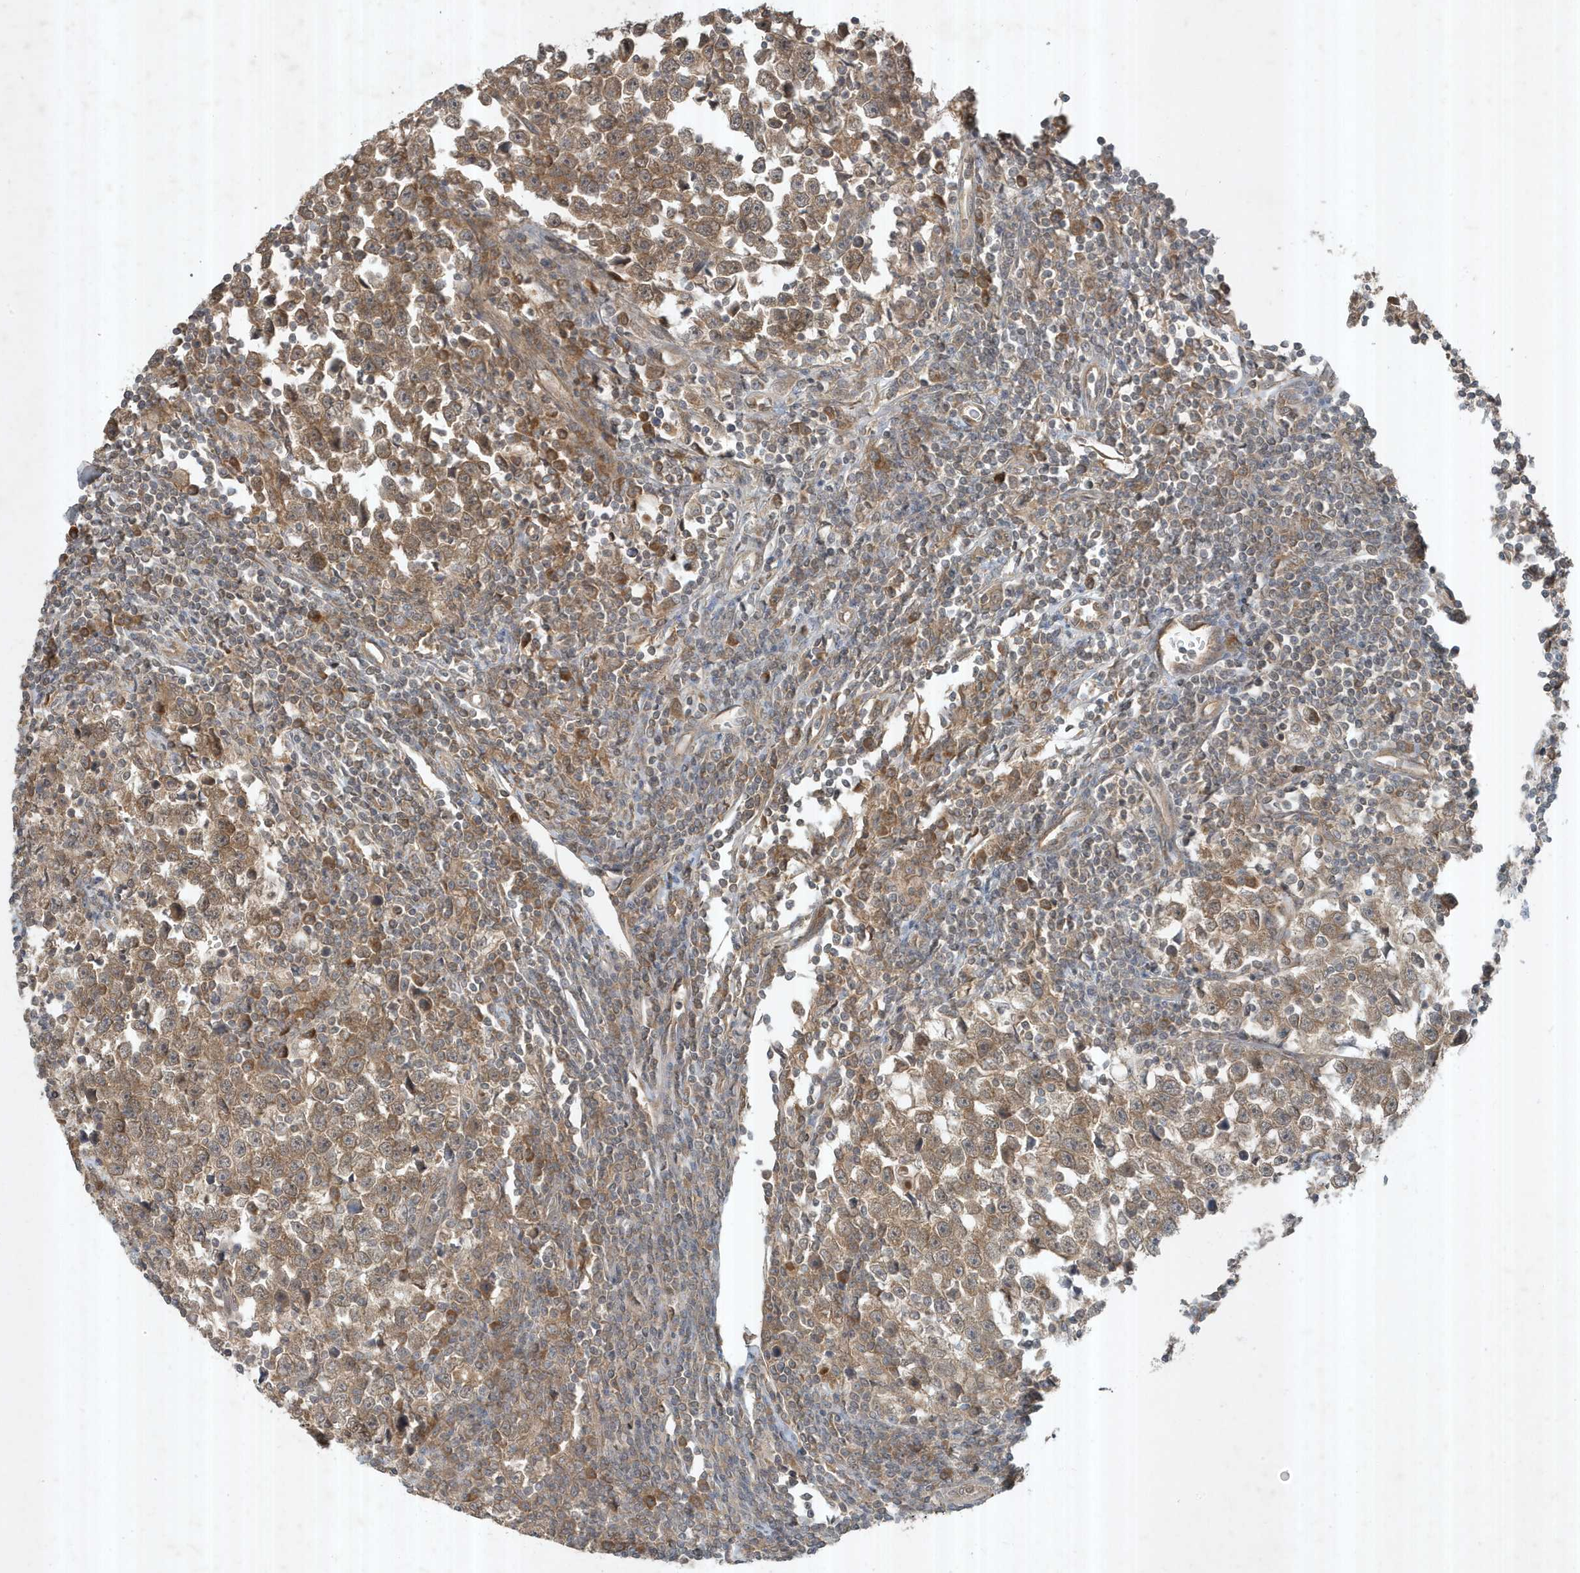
{"staining": {"intensity": "moderate", "quantity": ">75%", "location": "cytoplasmic/membranous"}, "tissue": "testis cancer", "cell_type": "Tumor cells", "image_type": "cancer", "snomed": [{"axis": "morphology", "description": "Normal tissue, NOS"}, {"axis": "morphology", "description": "Seminoma, NOS"}, {"axis": "topography", "description": "Testis"}], "caption": "IHC photomicrograph of neoplastic tissue: human testis cancer (seminoma) stained using immunohistochemistry exhibits medium levels of moderate protein expression localized specifically in the cytoplasmic/membranous of tumor cells, appearing as a cytoplasmic/membranous brown color.", "gene": "ABCB9", "patient": {"sex": "male", "age": 43}}